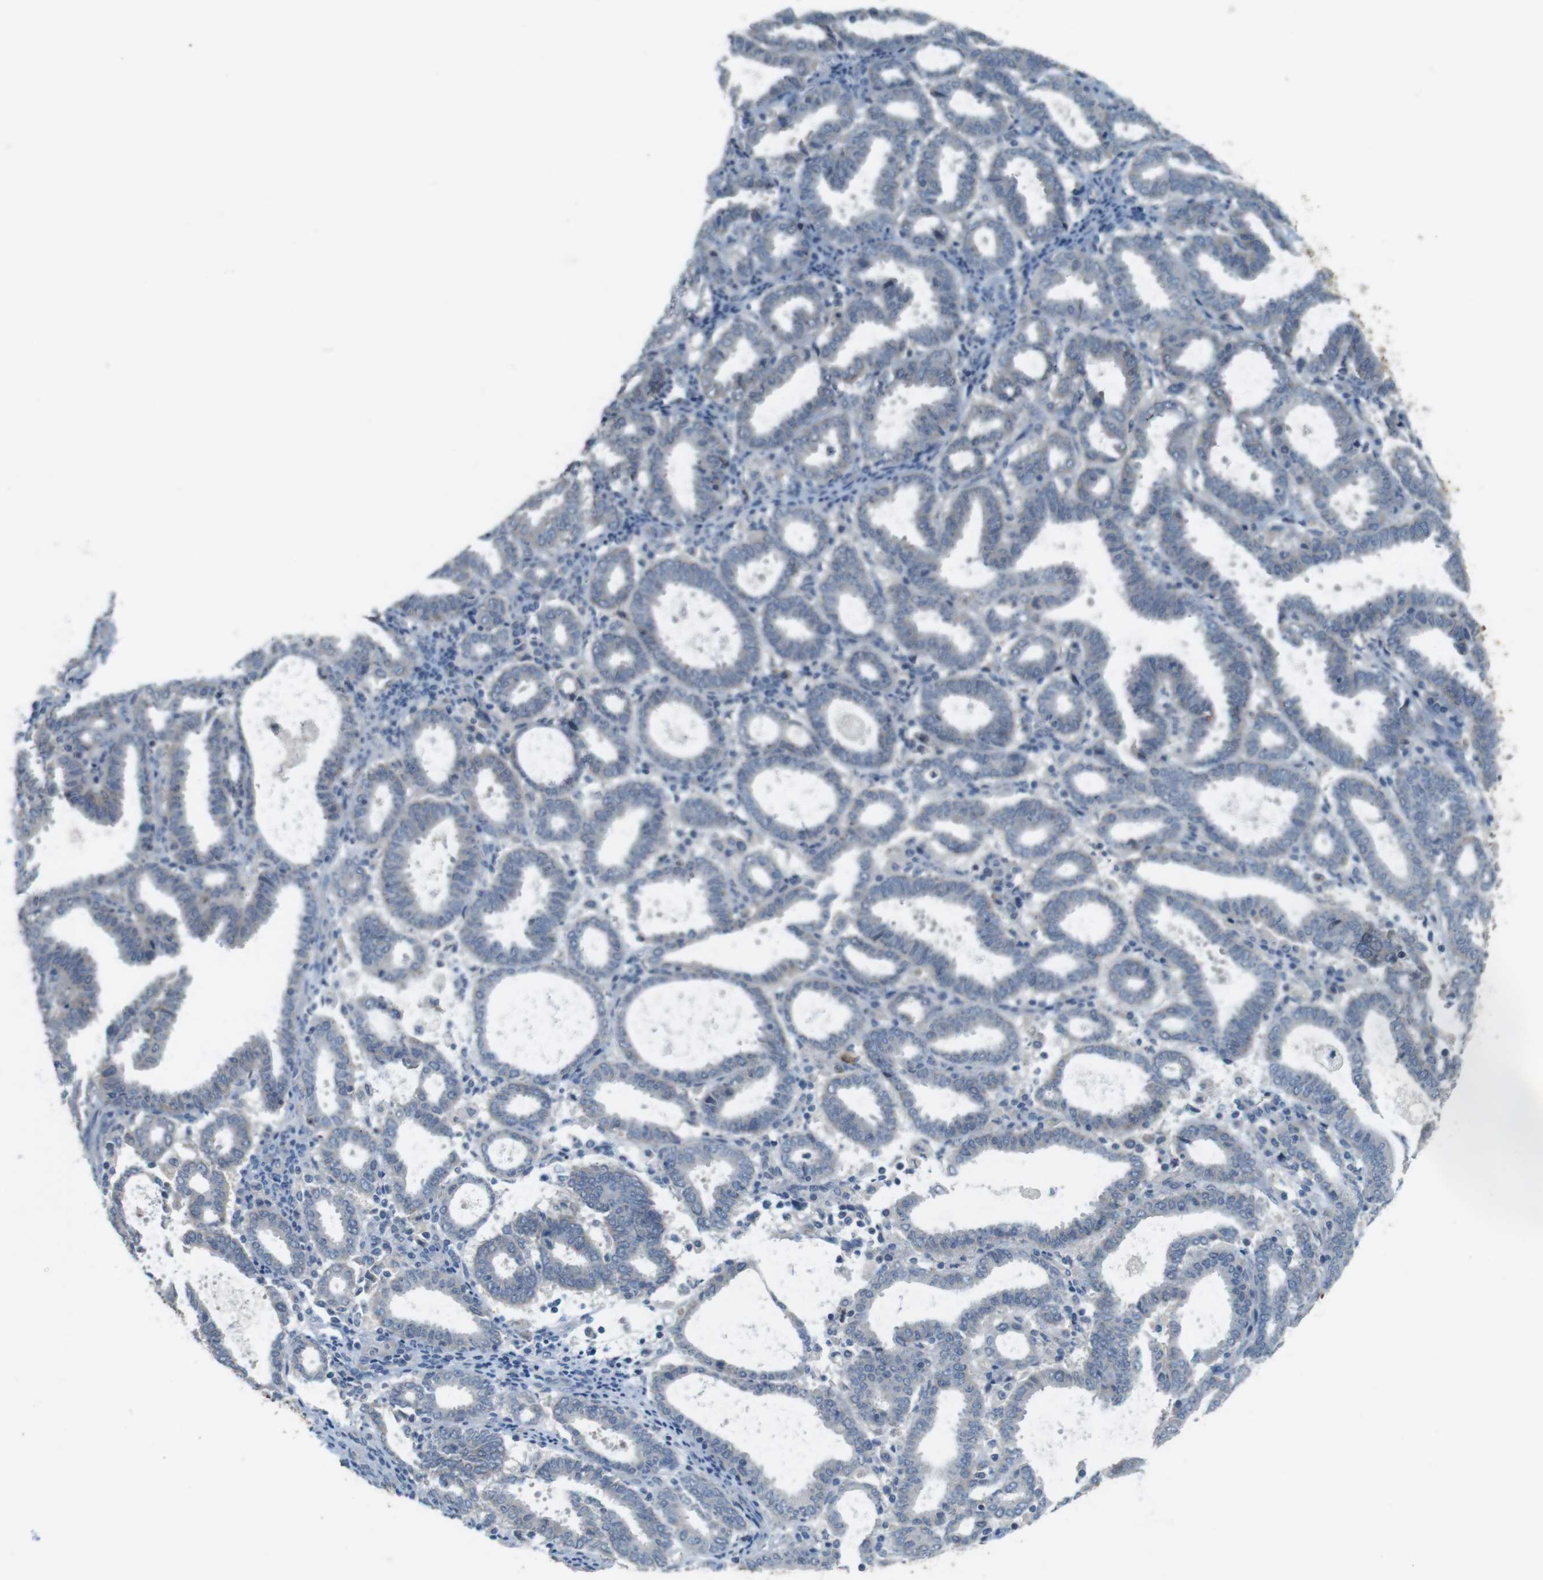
{"staining": {"intensity": "negative", "quantity": "none", "location": "none"}, "tissue": "endometrial cancer", "cell_type": "Tumor cells", "image_type": "cancer", "snomed": [{"axis": "morphology", "description": "Adenocarcinoma, NOS"}, {"axis": "topography", "description": "Uterus"}], "caption": "A photomicrograph of endometrial cancer stained for a protein reveals no brown staining in tumor cells.", "gene": "MUC5B", "patient": {"sex": "female", "age": 83}}